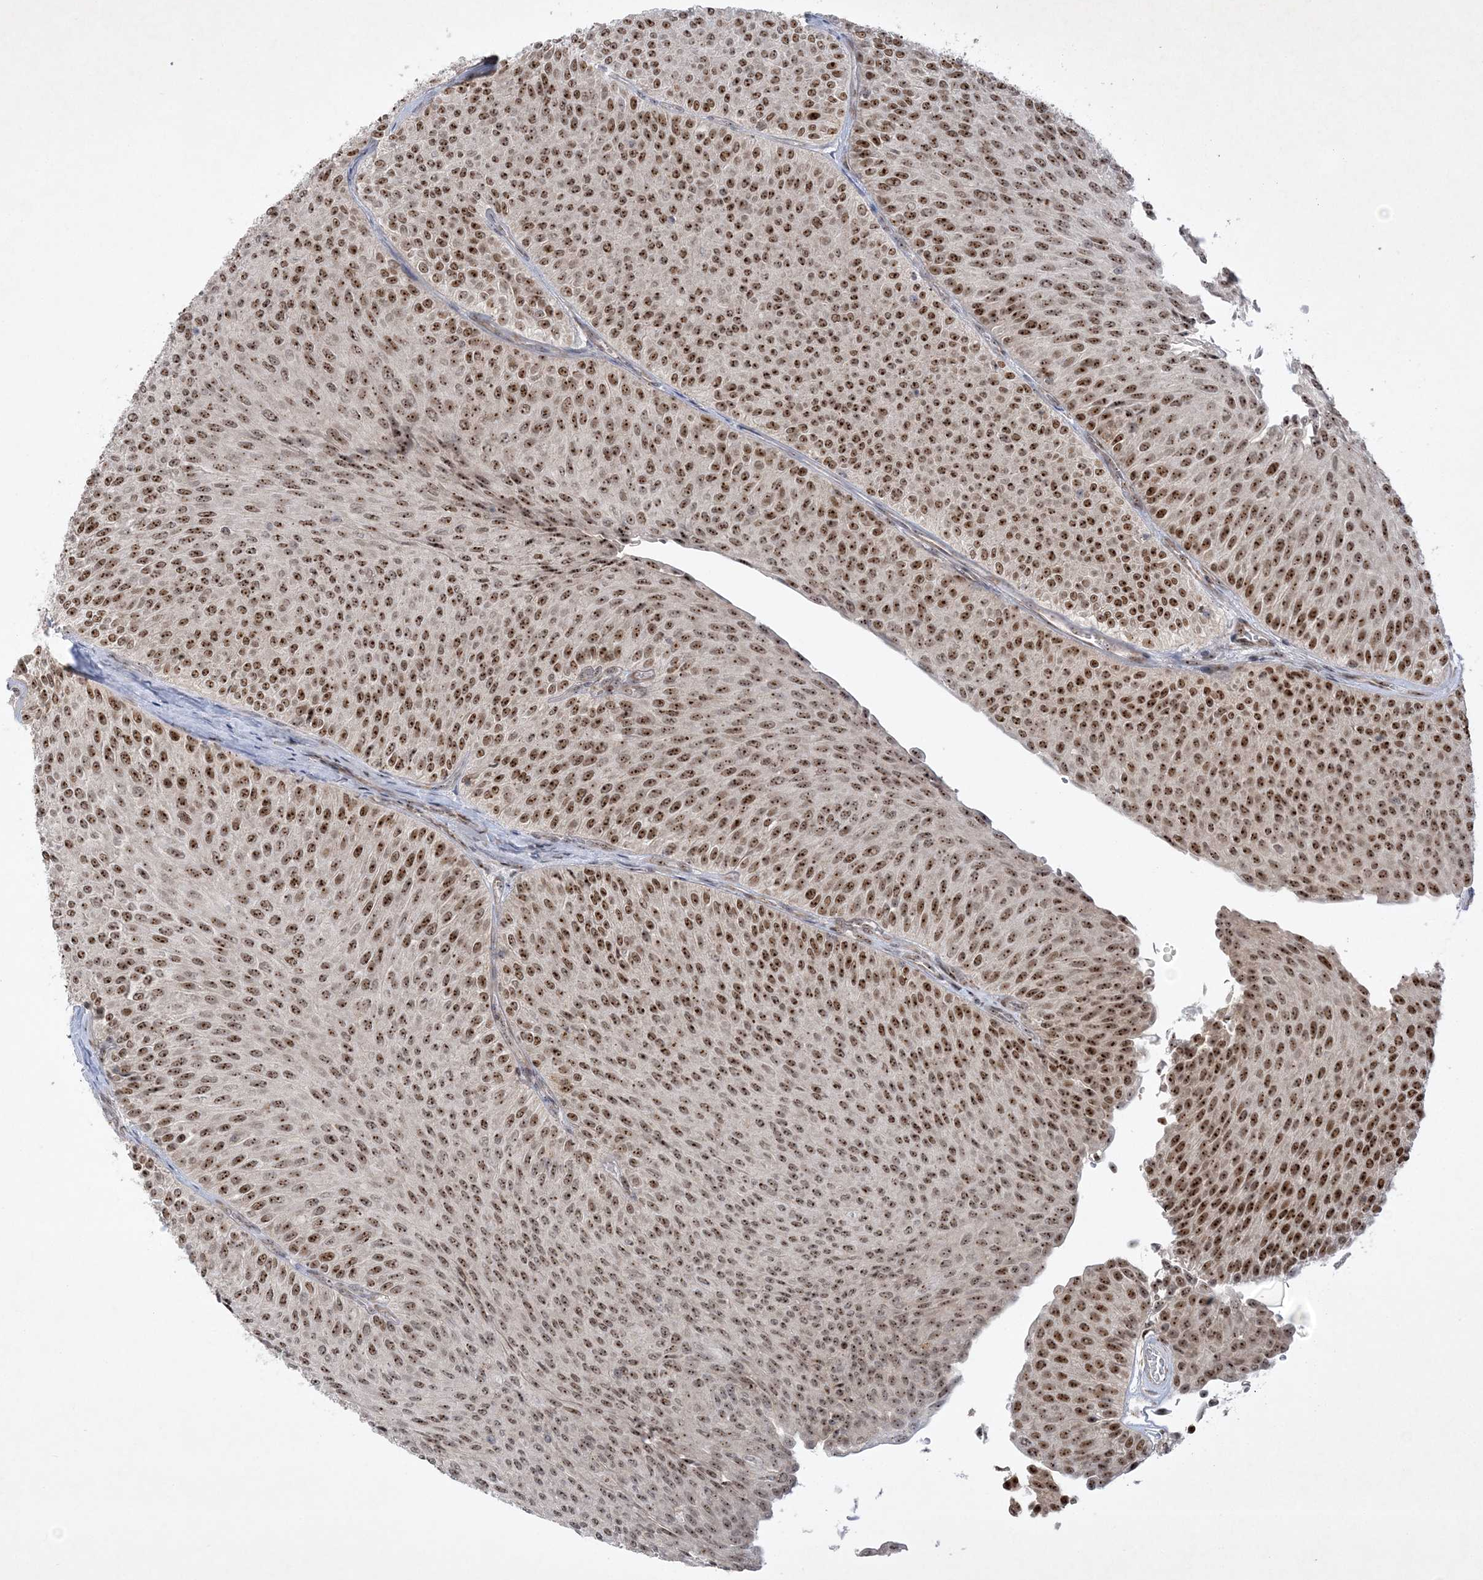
{"staining": {"intensity": "moderate", "quantity": ">75%", "location": "nuclear"}, "tissue": "urothelial cancer", "cell_type": "Tumor cells", "image_type": "cancer", "snomed": [{"axis": "morphology", "description": "Urothelial carcinoma, Low grade"}, {"axis": "topography", "description": "Urinary bladder"}], "caption": "Moderate nuclear protein positivity is appreciated in approximately >75% of tumor cells in urothelial cancer.", "gene": "NPM3", "patient": {"sex": "male", "age": 78}}